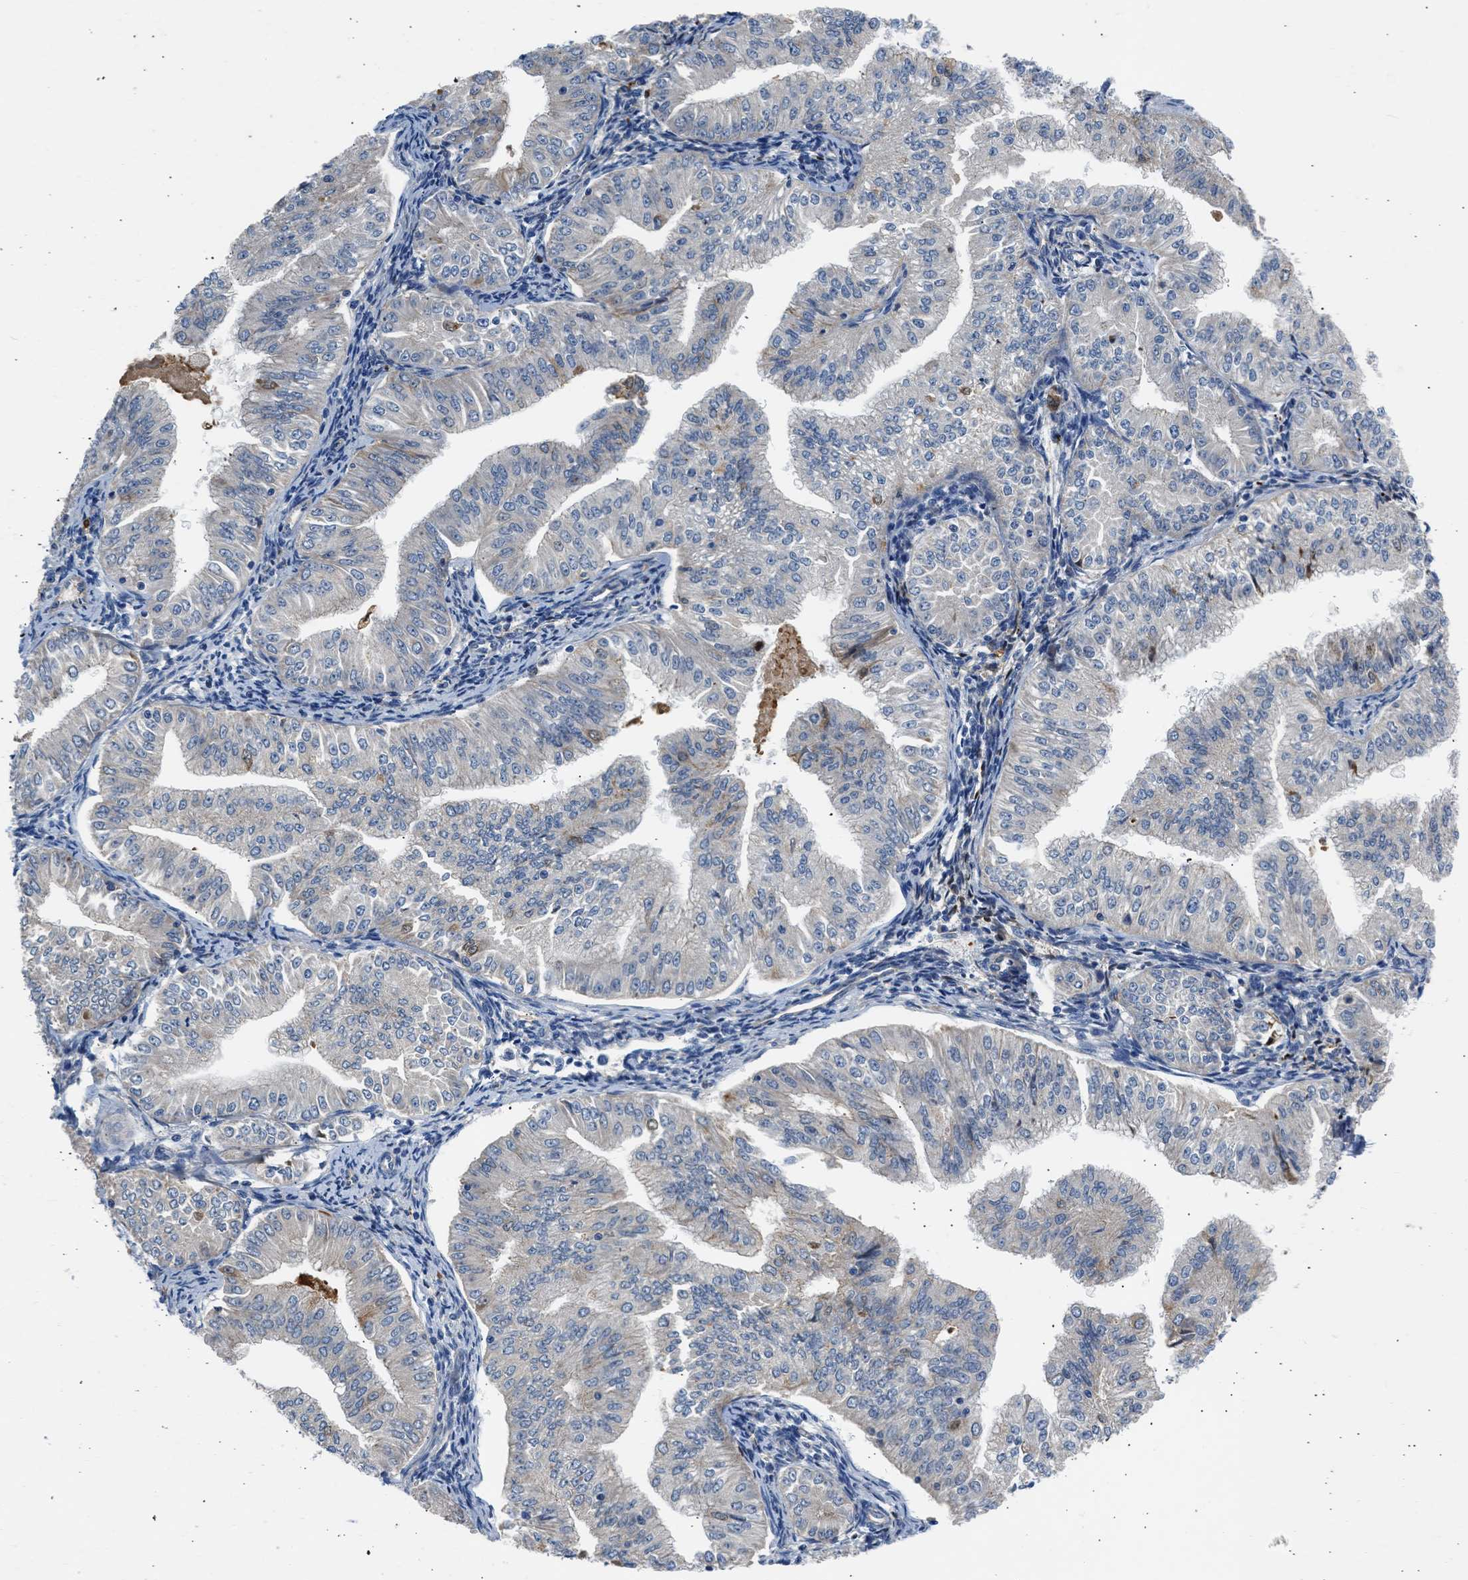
{"staining": {"intensity": "negative", "quantity": "none", "location": "none"}, "tissue": "endometrial cancer", "cell_type": "Tumor cells", "image_type": "cancer", "snomed": [{"axis": "morphology", "description": "Normal tissue, NOS"}, {"axis": "morphology", "description": "Adenocarcinoma, NOS"}, {"axis": "topography", "description": "Endometrium"}], "caption": "Endometrial cancer (adenocarcinoma) was stained to show a protein in brown. There is no significant staining in tumor cells.", "gene": "ULK4", "patient": {"sex": "female", "age": 53}}